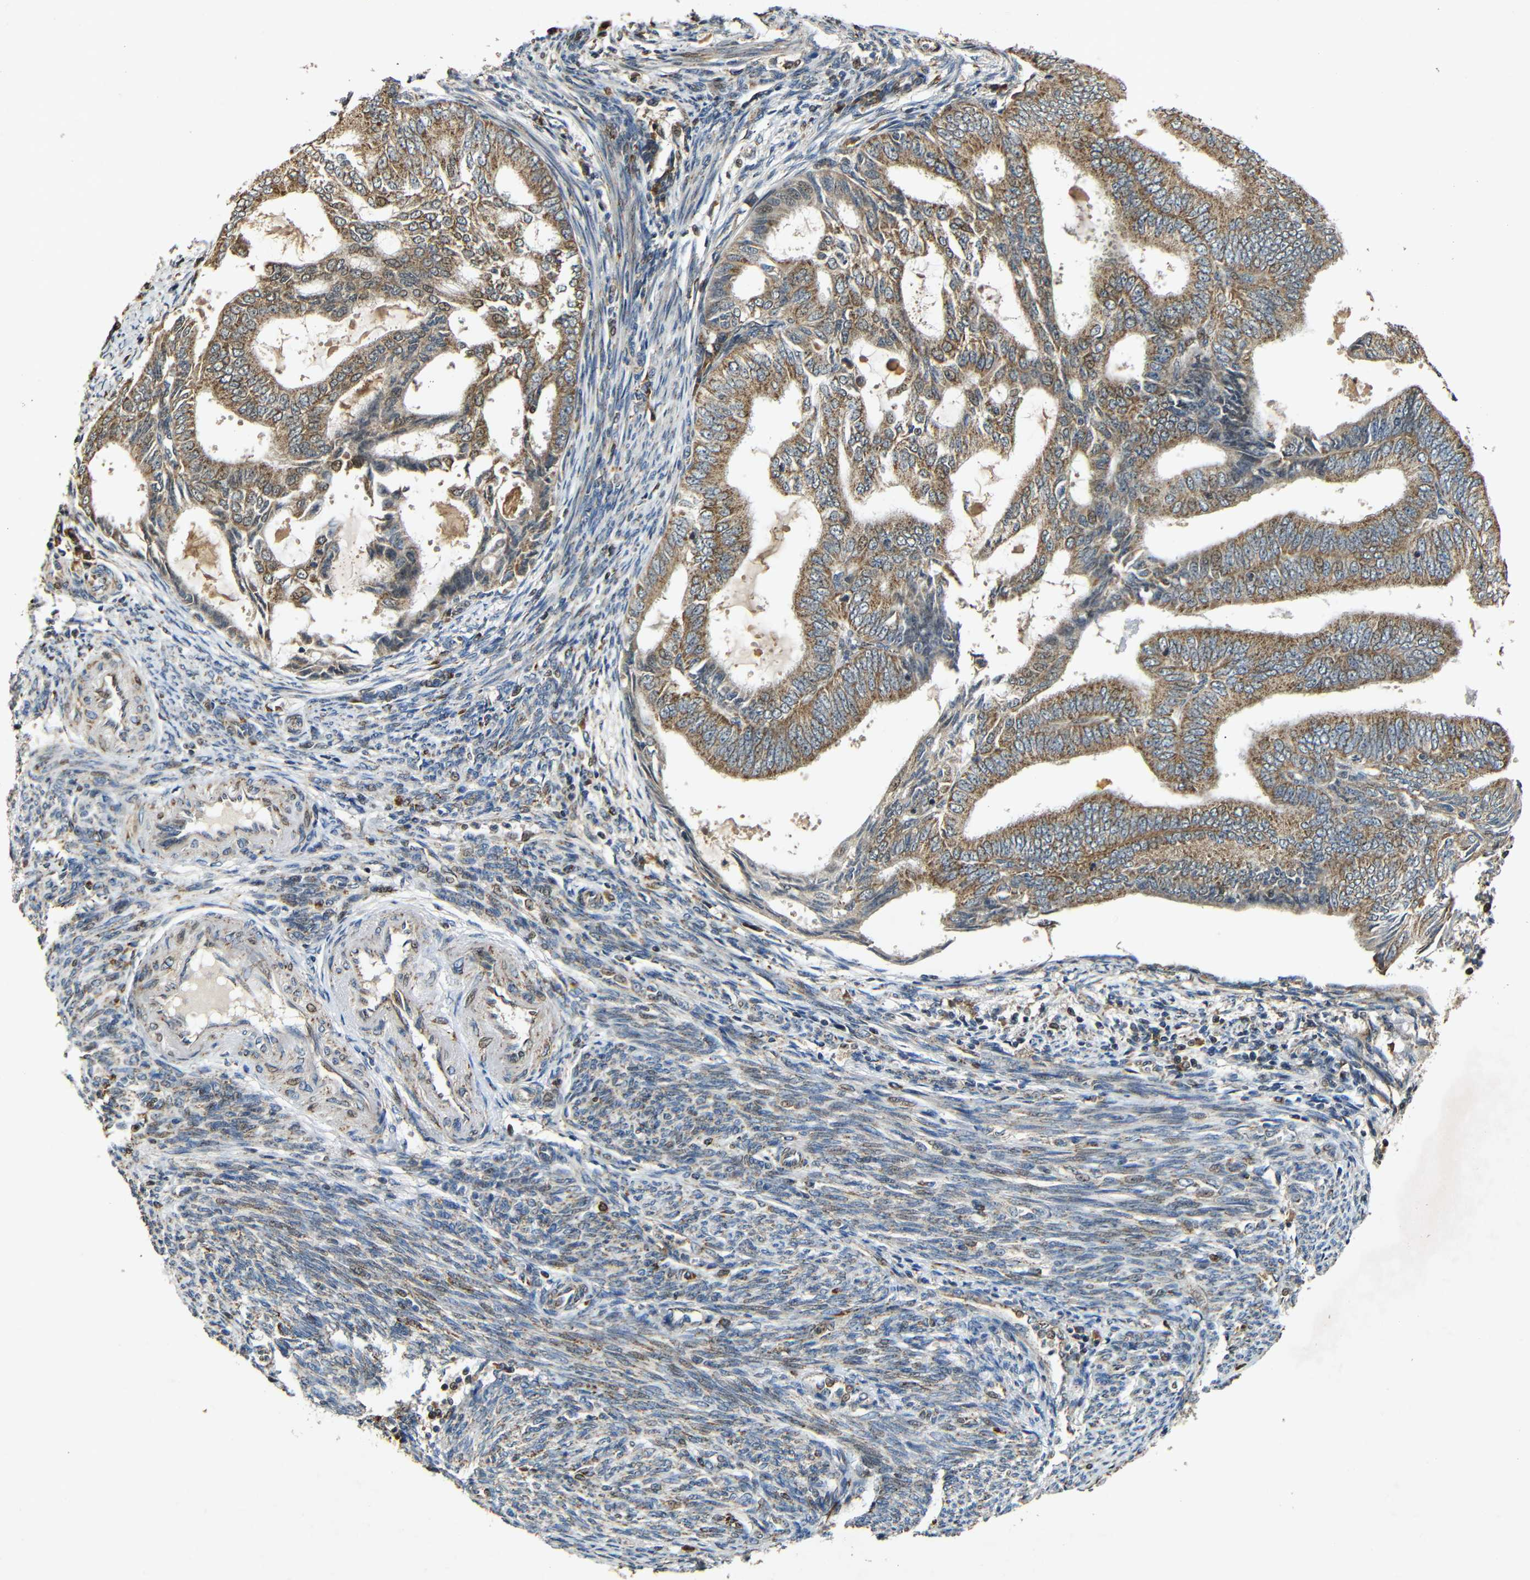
{"staining": {"intensity": "moderate", "quantity": ">75%", "location": "cytoplasmic/membranous"}, "tissue": "endometrial cancer", "cell_type": "Tumor cells", "image_type": "cancer", "snomed": [{"axis": "morphology", "description": "Adenocarcinoma, NOS"}, {"axis": "topography", "description": "Endometrium"}], "caption": "Endometrial cancer (adenocarcinoma) was stained to show a protein in brown. There is medium levels of moderate cytoplasmic/membranous positivity in approximately >75% of tumor cells.", "gene": "KAZALD1", "patient": {"sex": "female", "age": 58}}